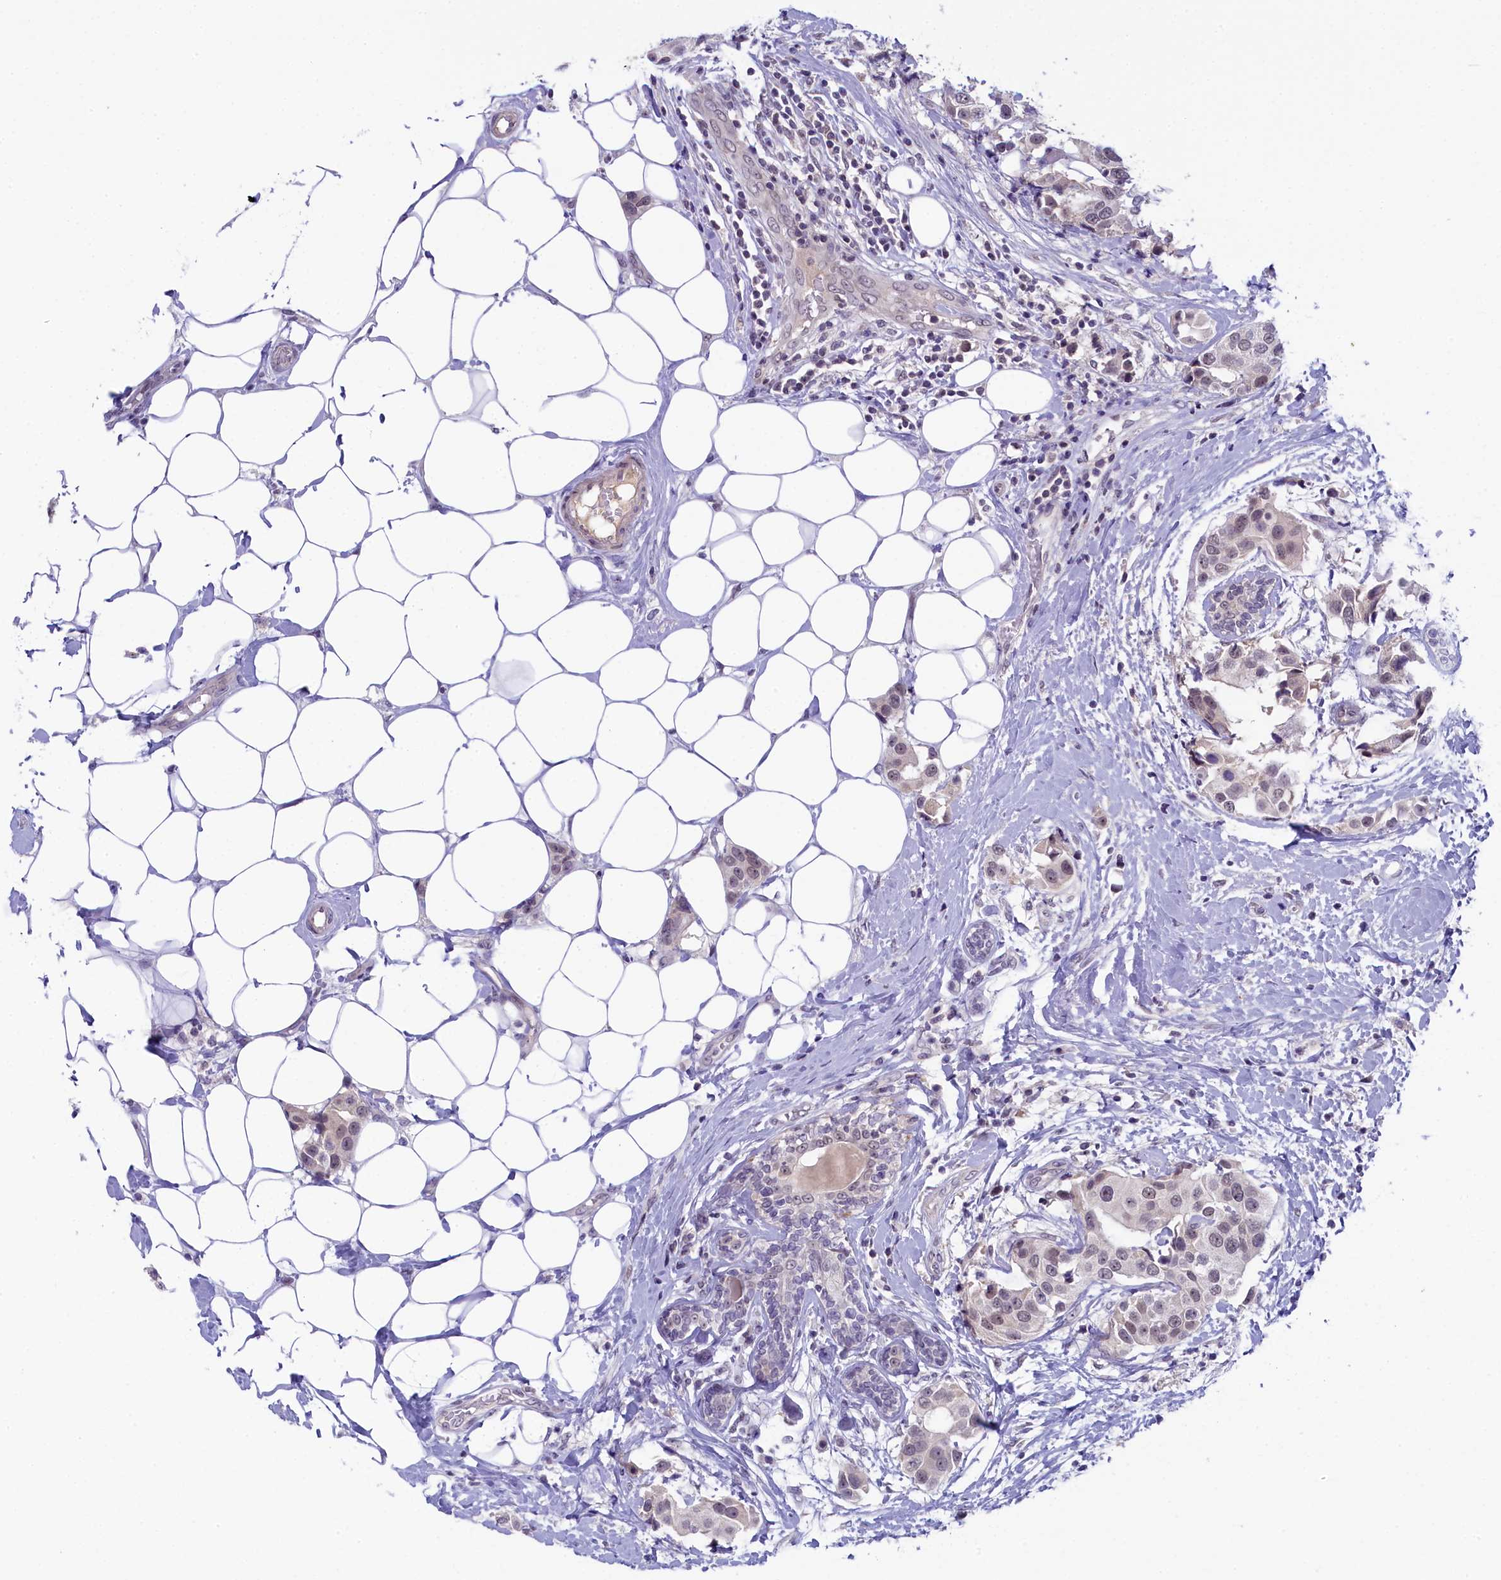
{"staining": {"intensity": "weak", "quantity": ">75%", "location": "nuclear"}, "tissue": "breast cancer", "cell_type": "Tumor cells", "image_type": "cancer", "snomed": [{"axis": "morphology", "description": "Normal tissue, NOS"}, {"axis": "morphology", "description": "Duct carcinoma"}, {"axis": "topography", "description": "Breast"}], "caption": "Weak nuclear expression for a protein is present in about >75% of tumor cells of intraductal carcinoma (breast) using immunohistochemistry.", "gene": "CRAMP1", "patient": {"sex": "female", "age": 39}}